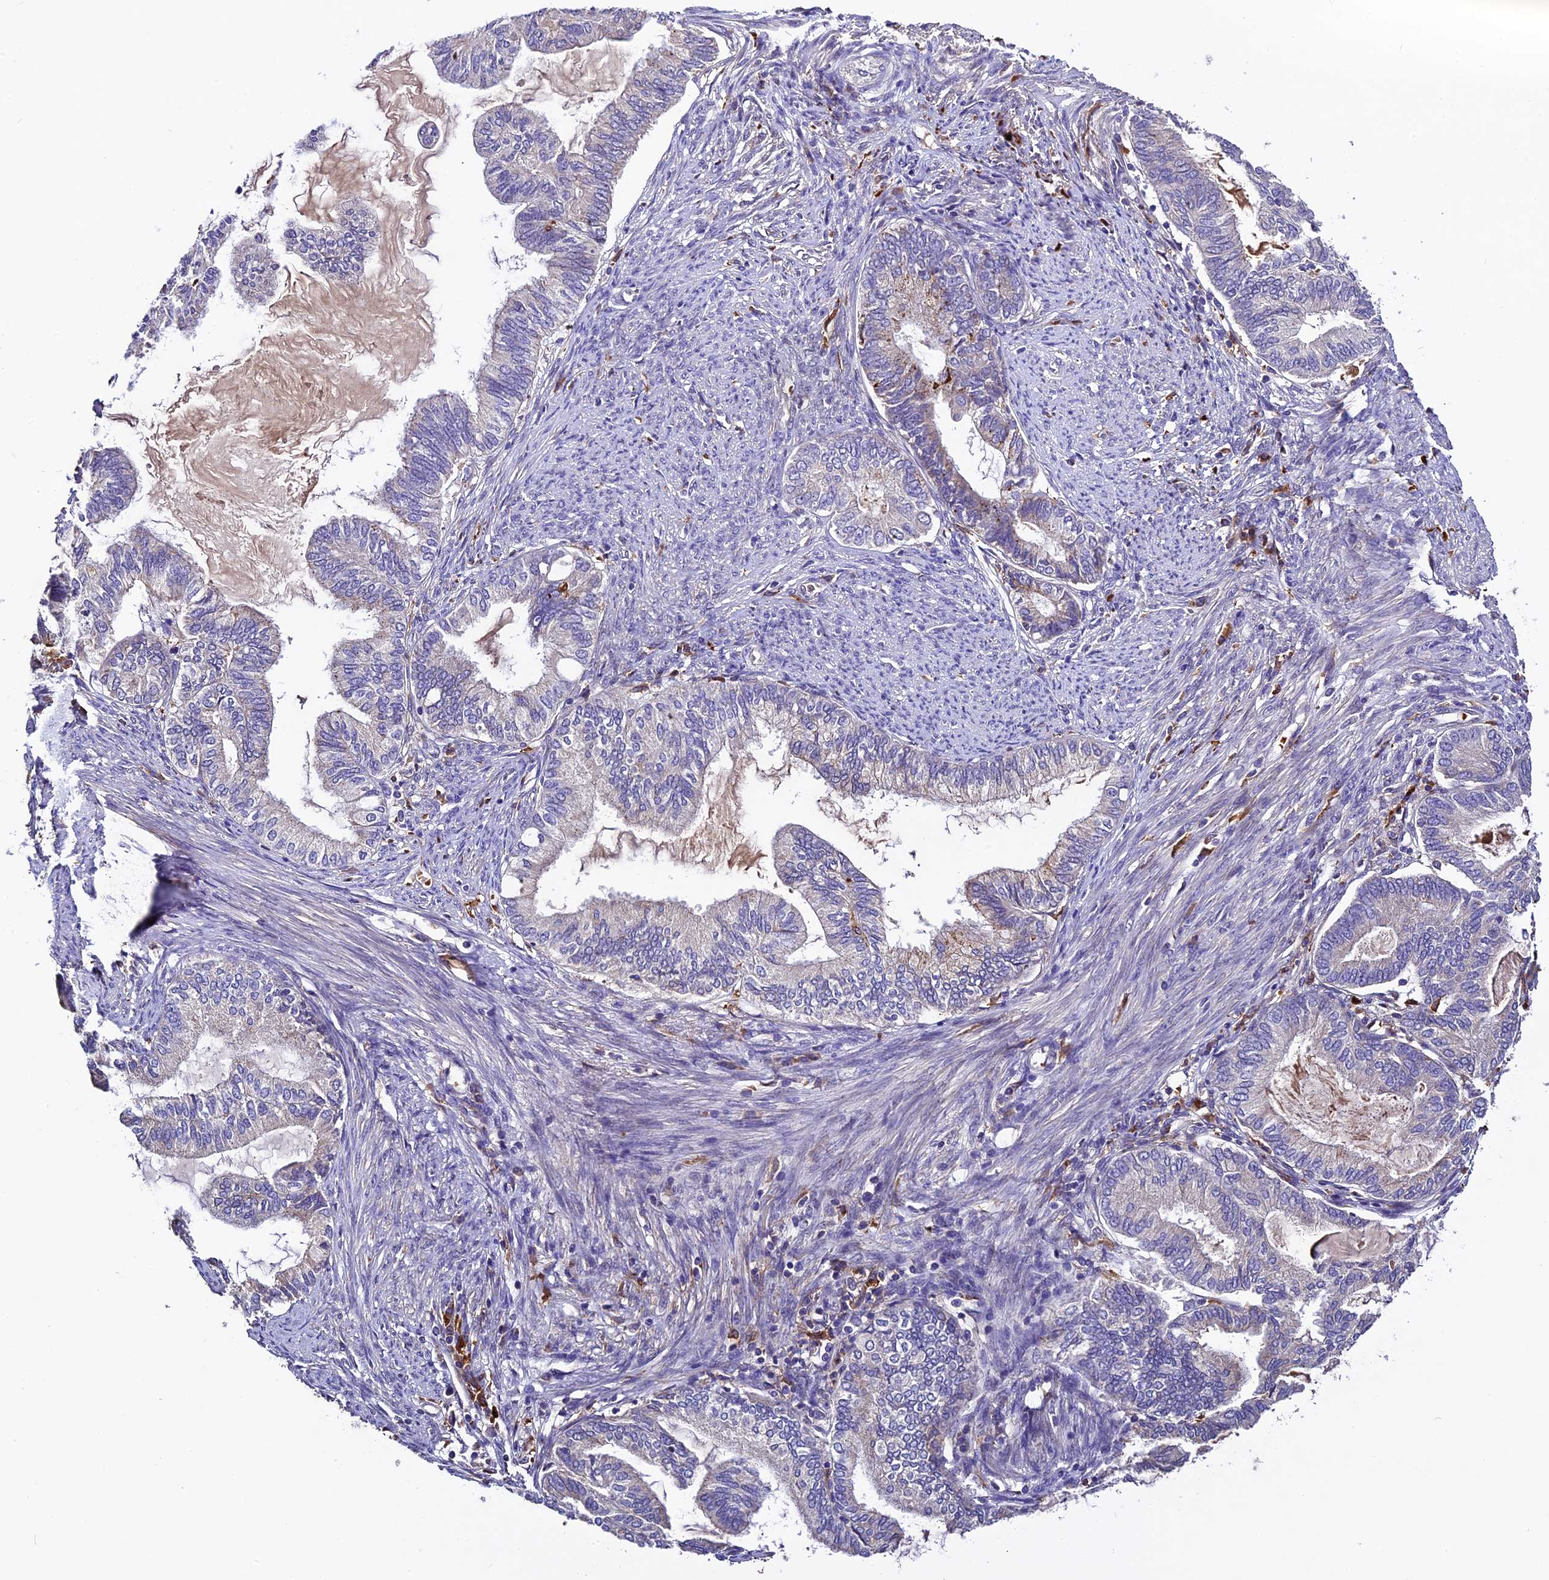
{"staining": {"intensity": "negative", "quantity": "none", "location": "none"}, "tissue": "endometrial cancer", "cell_type": "Tumor cells", "image_type": "cancer", "snomed": [{"axis": "morphology", "description": "Adenocarcinoma, NOS"}, {"axis": "topography", "description": "Endometrium"}], "caption": "Immunohistochemistry (IHC) photomicrograph of endometrial cancer stained for a protein (brown), which shows no positivity in tumor cells.", "gene": "CILP2", "patient": {"sex": "female", "age": 86}}